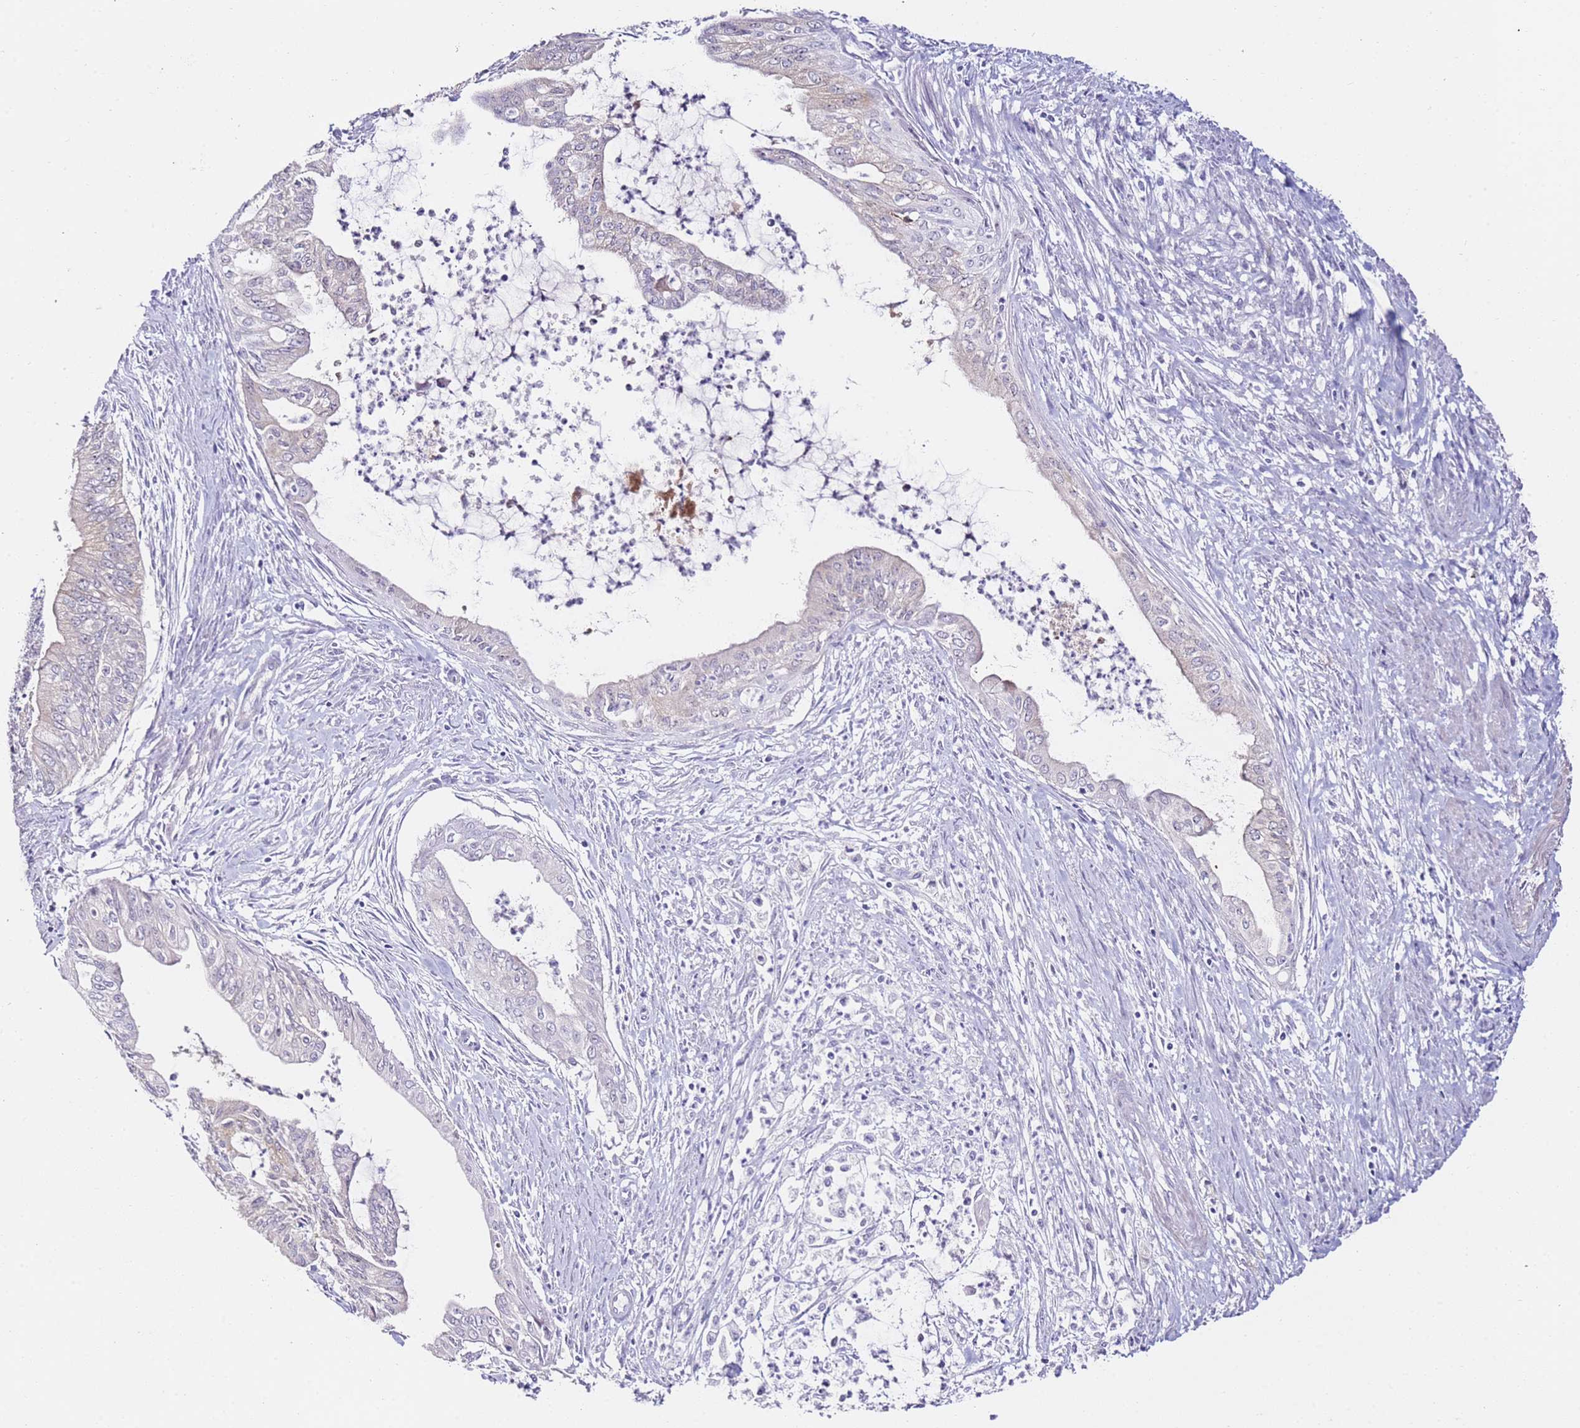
{"staining": {"intensity": "negative", "quantity": "none", "location": "none"}, "tissue": "endometrial cancer", "cell_type": "Tumor cells", "image_type": "cancer", "snomed": [{"axis": "morphology", "description": "Adenocarcinoma, NOS"}, {"axis": "topography", "description": "Endometrium"}], "caption": "Image shows no significant protein staining in tumor cells of adenocarcinoma (endometrial).", "gene": "HGD", "patient": {"sex": "female", "age": 73}}